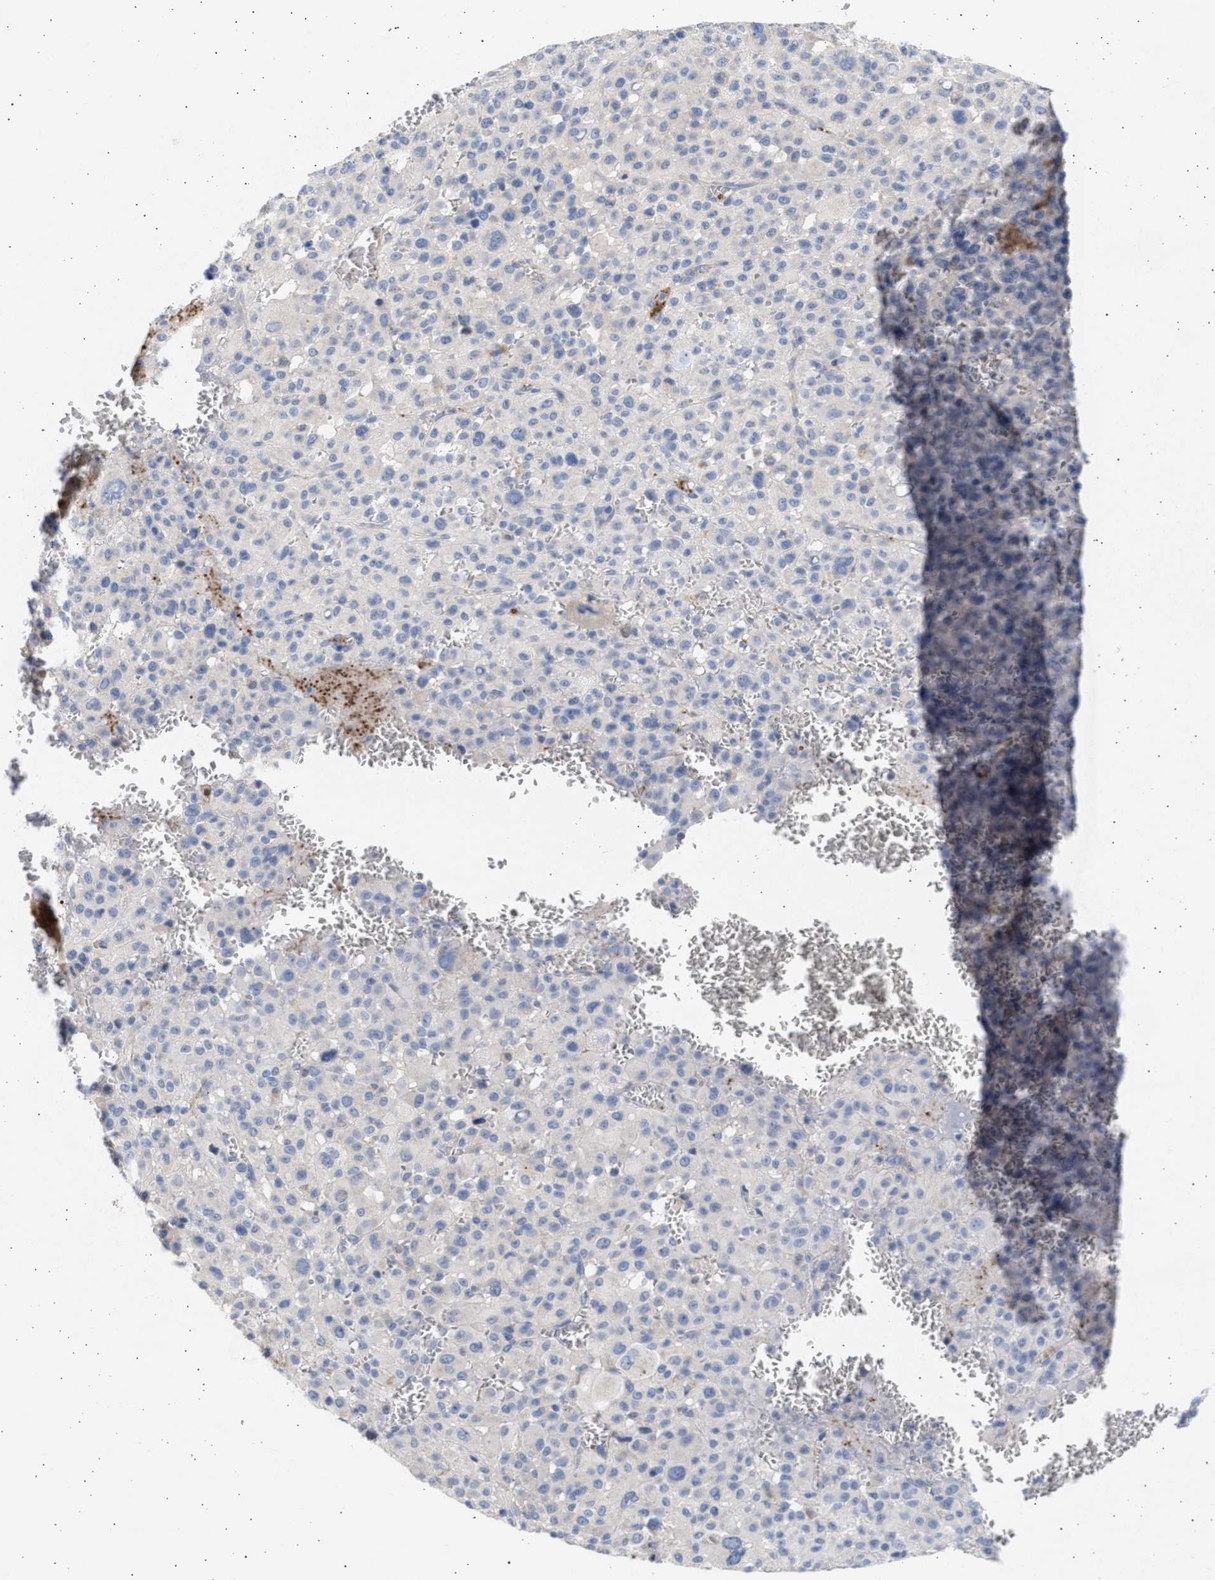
{"staining": {"intensity": "negative", "quantity": "none", "location": "none"}, "tissue": "melanoma", "cell_type": "Tumor cells", "image_type": "cancer", "snomed": [{"axis": "morphology", "description": "Malignant melanoma, Metastatic site"}, {"axis": "topography", "description": "Skin"}], "caption": "Protein analysis of melanoma displays no significant expression in tumor cells.", "gene": "NBR1", "patient": {"sex": "female", "age": 74}}